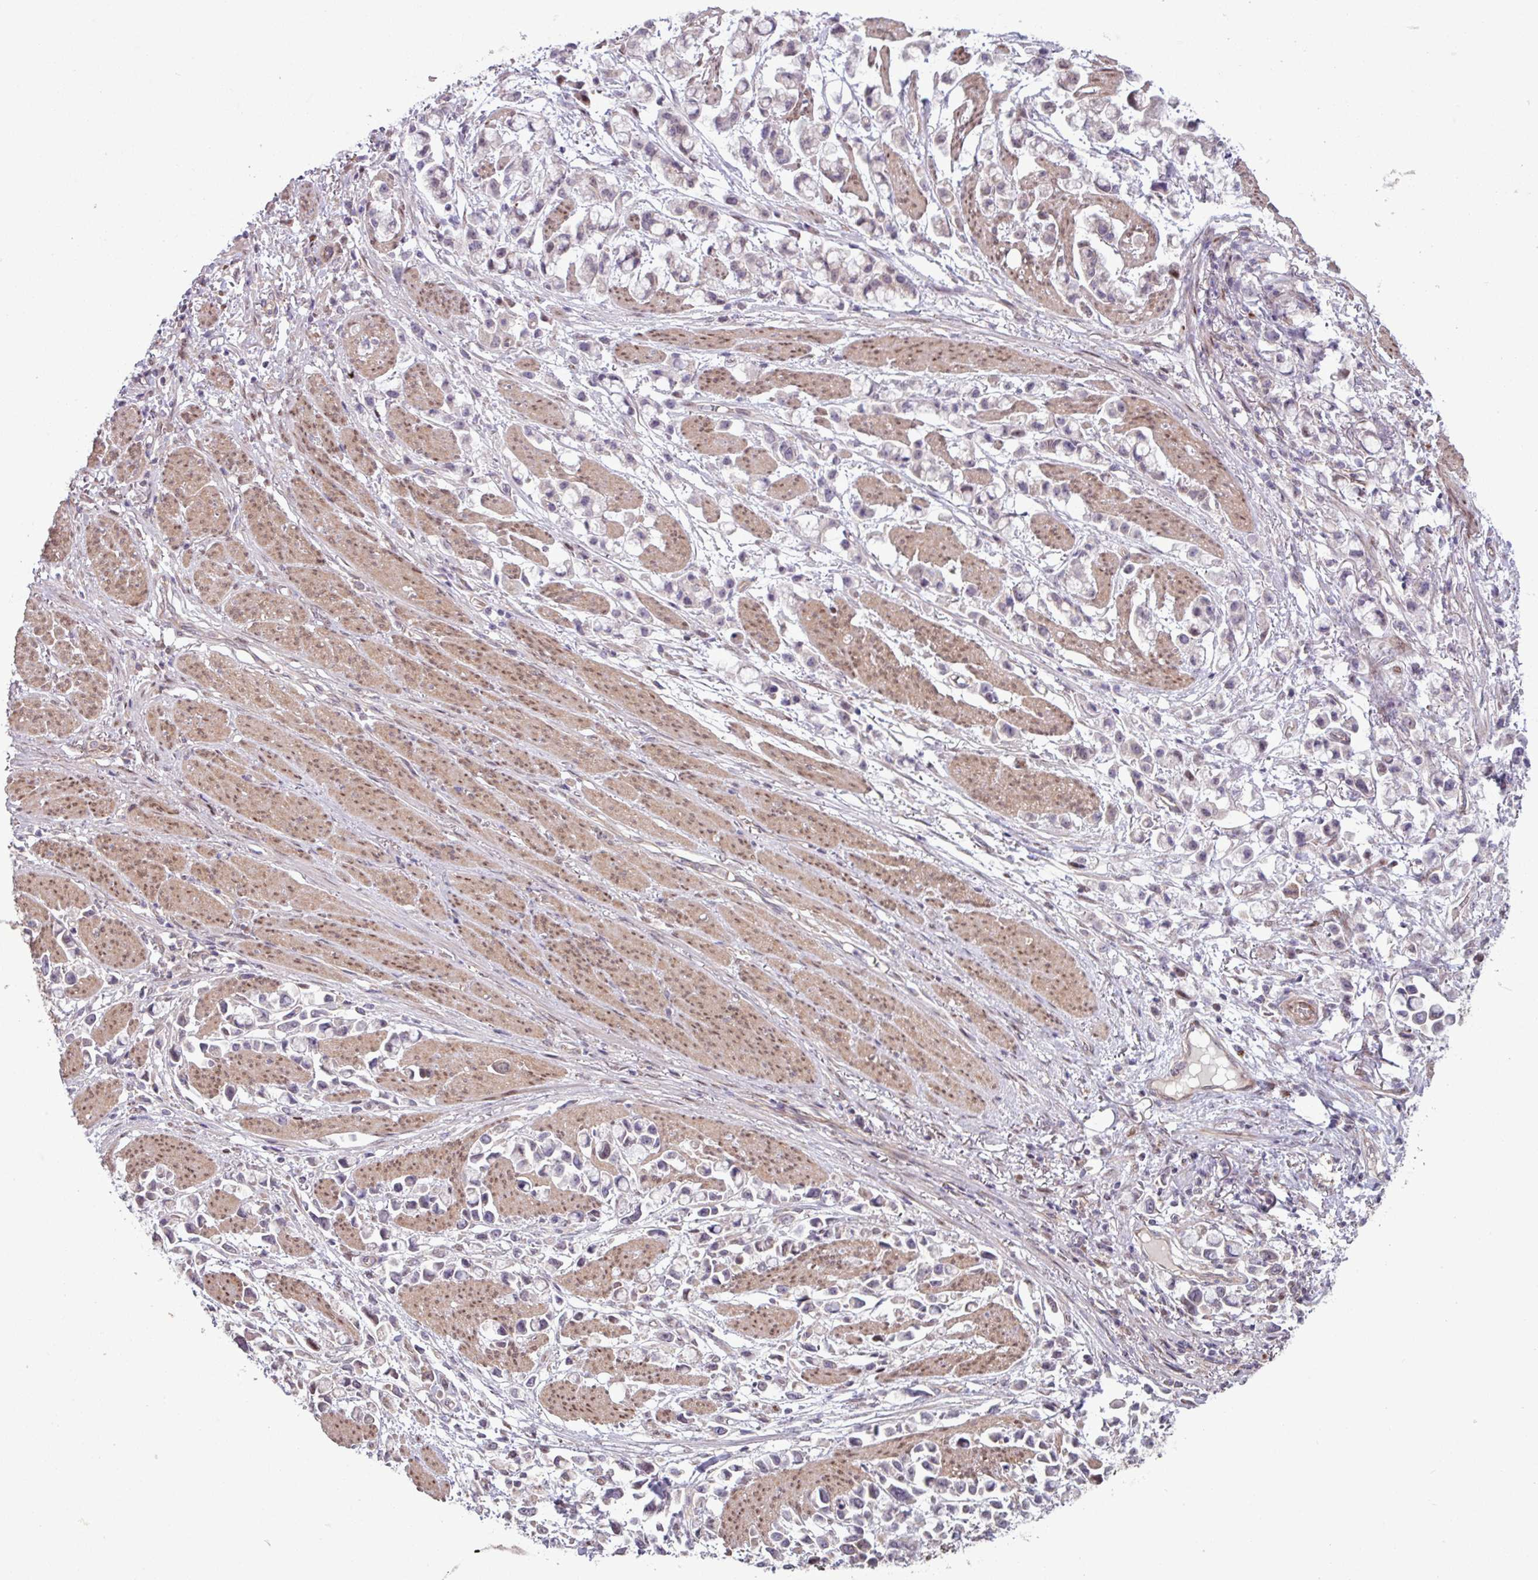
{"staining": {"intensity": "negative", "quantity": "none", "location": "none"}, "tissue": "stomach cancer", "cell_type": "Tumor cells", "image_type": "cancer", "snomed": [{"axis": "morphology", "description": "Adenocarcinoma, NOS"}, {"axis": "topography", "description": "Stomach"}], "caption": "The immunohistochemistry (IHC) image has no significant expression in tumor cells of stomach adenocarcinoma tissue.", "gene": "PDPR", "patient": {"sex": "female", "age": 81}}